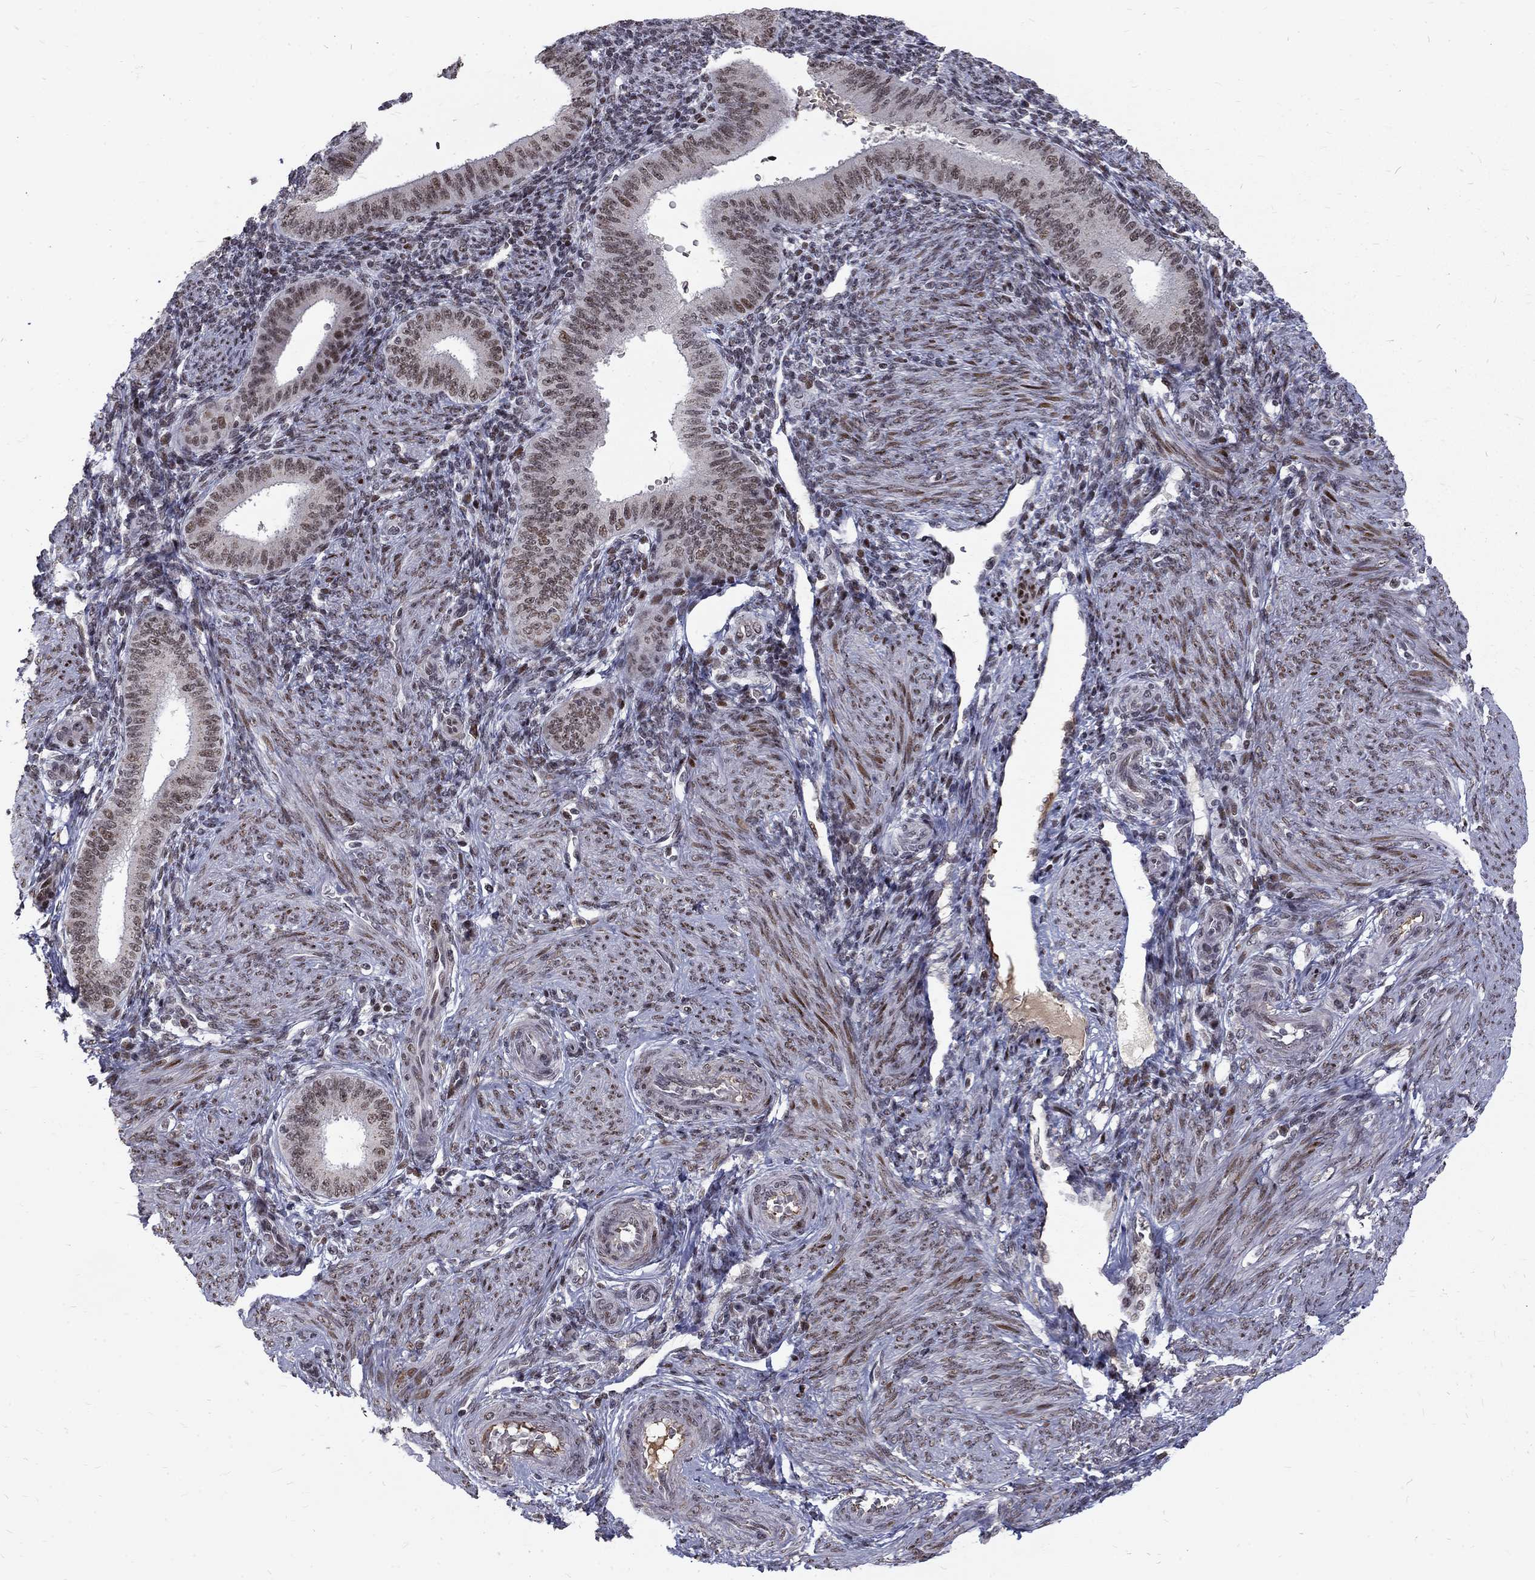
{"staining": {"intensity": "moderate", "quantity": "<25%", "location": "nuclear"}, "tissue": "endometrium", "cell_type": "Cells in endometrial stroma", "image_type": "normal", "snomed": [{"axis": "morphology", "description": "Normal tissue, NOS"}, {"axis": "topography", "description": "Endometrium"}], "caption": "Moderate nuclear positivity for a protein is present in about <25% of cells in endometrial stroma of benign endometrium using immunohistochemistry (IHC).", "gene": "TCEAL1", "patient": {"sex": "female", "age": 39}}